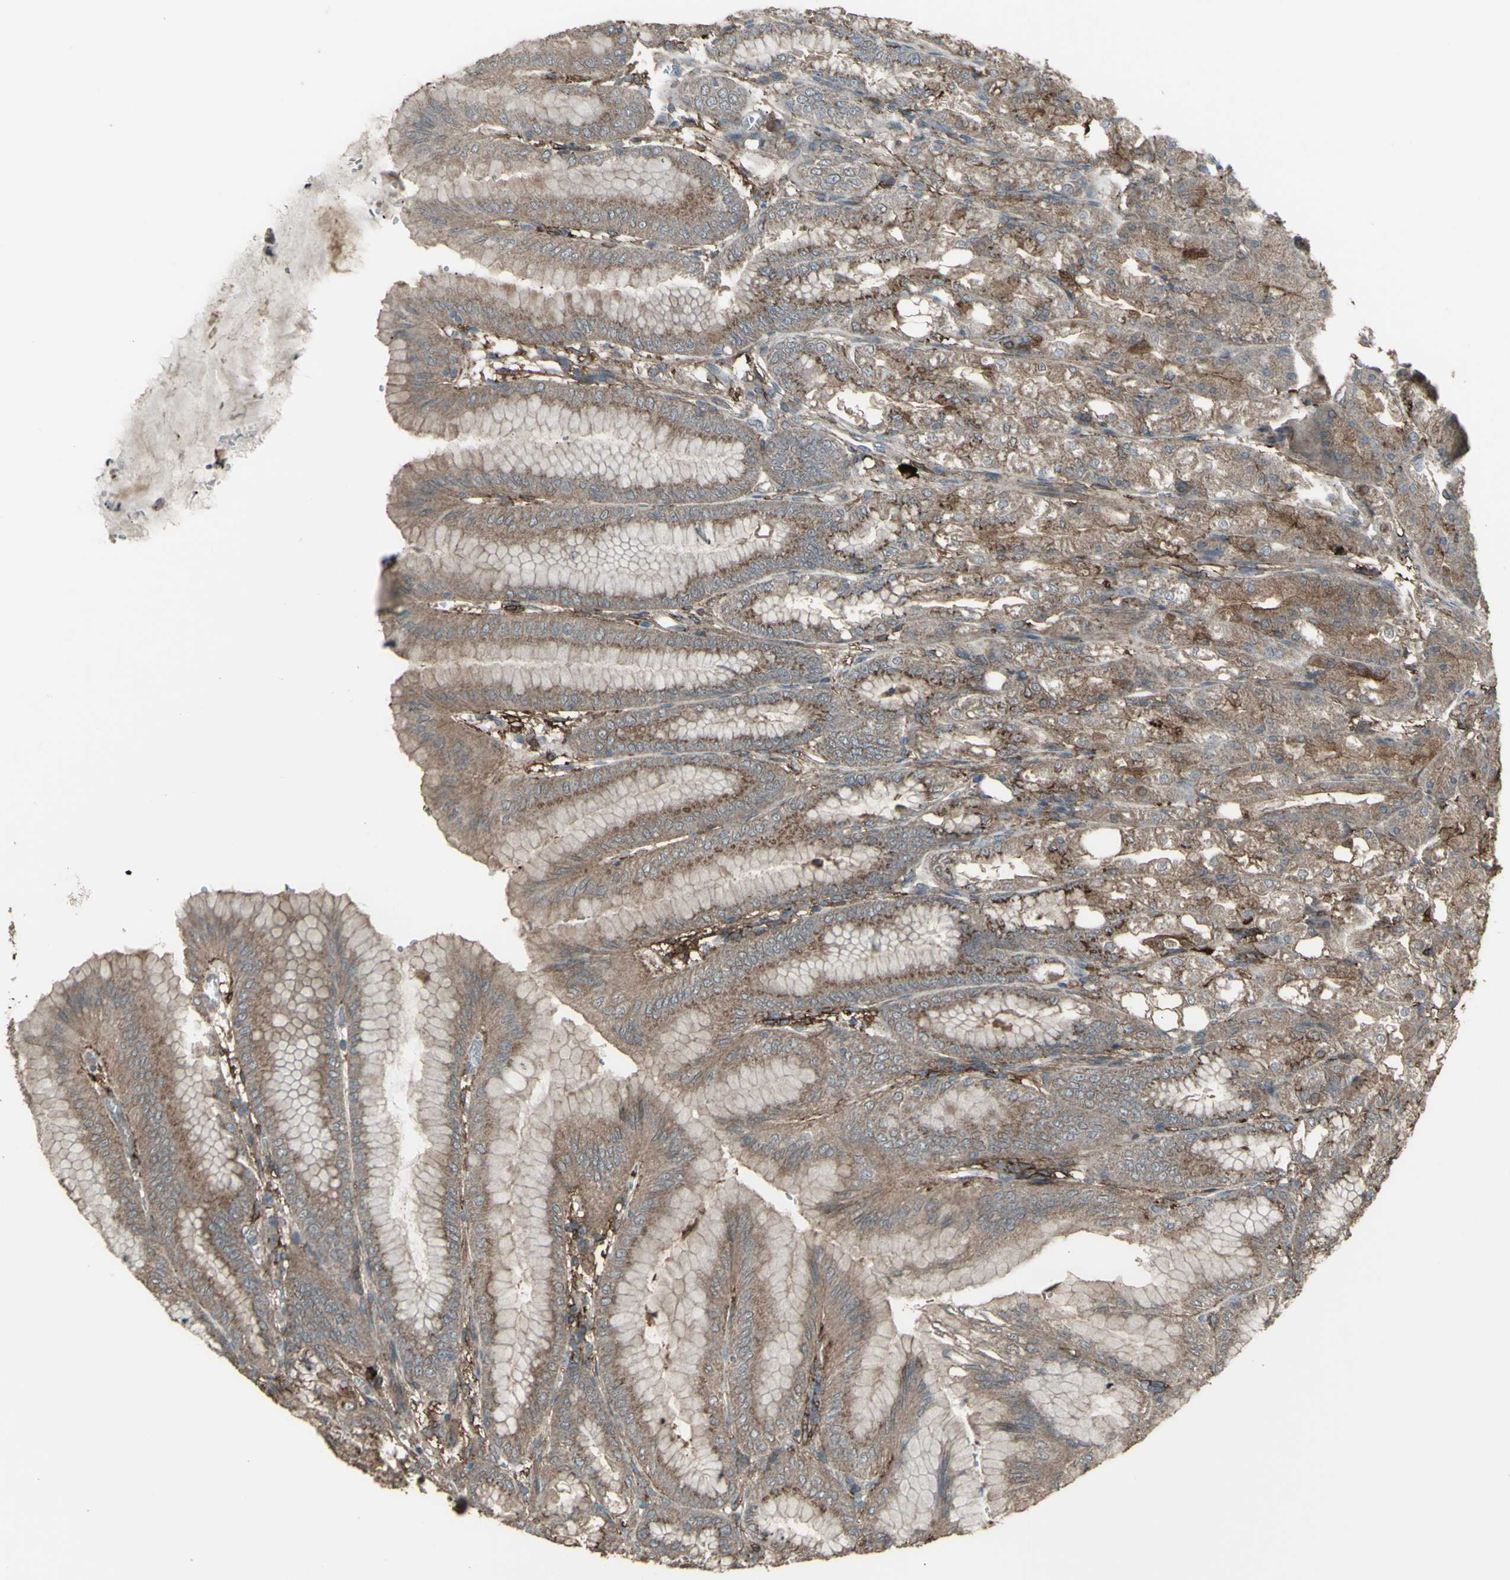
{"staining": {"intensity": "moderate", "quantity": ">75%", "location": "cytoplasmic/membranous"}, "tissue": "stomach", "cell_type": "Glandular cells", "image_type": "normal", "snomed": [{"axis": "morphology", "description": "Normal tissue, NOS"}, {"axis": "topography", "description": "Stomach, lower"}], "caption": "Immunohistochemical staining of unremarkable stomach displays >75% levels of moderate cytoplasmic/membranous protein positivity in about >75% of glandular cells. Immunohistochemistry stains the protein in brown and the nuclei are stained blue.", "gene": "SMO", "patient": {"sex": "male", "age": 71}}